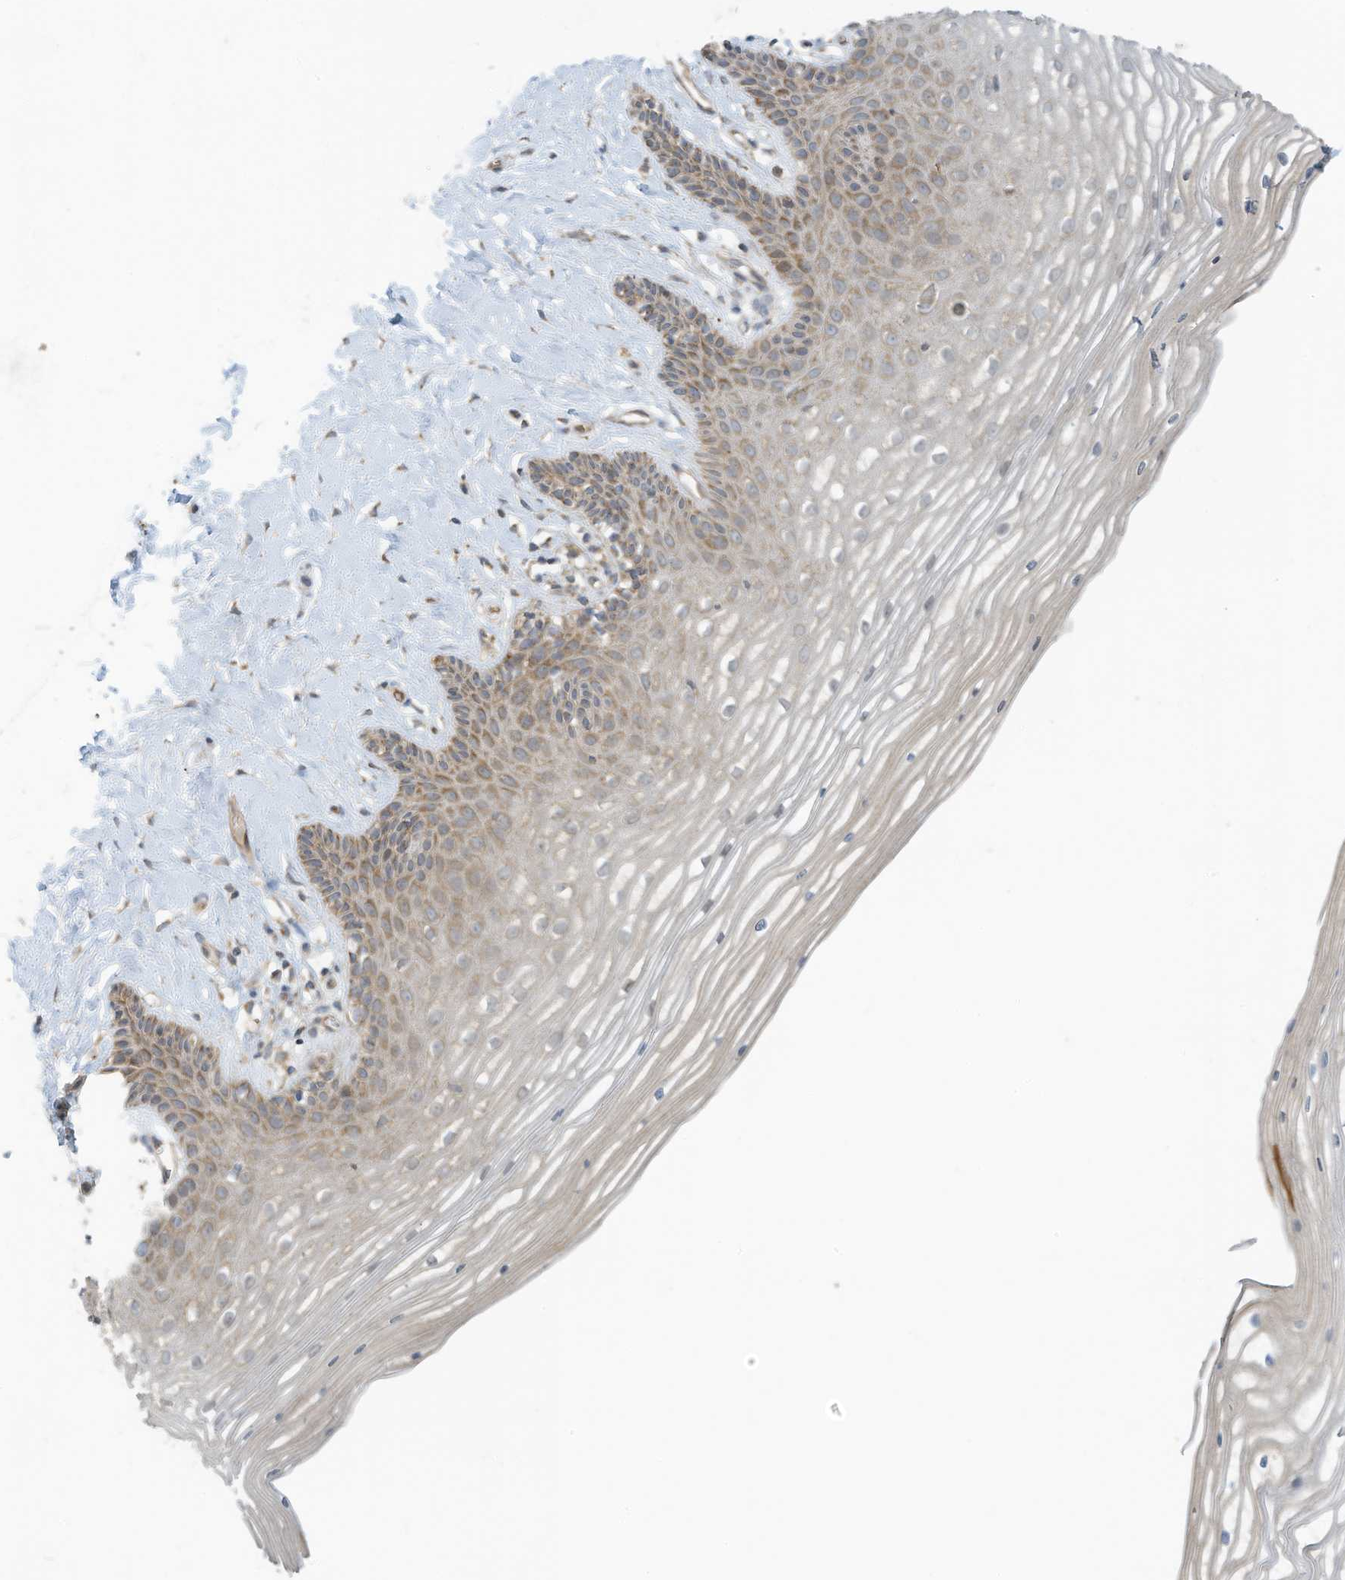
{"staining": {"intensity": "moderate", "quantity": "<25%", "location": "cytoplasmic/membranous"}, "tissue": "vagina", "cell_type": "Squamous epithelial cells", "image_type": "normal", "snomed": [{"axis": "morphology", "description": "Normal tissue, NOS"}, {"axis": "topography", "description": "Vagina"}, {"axis": "topography", "description": "Cervix"}], "caption": "Vagina was stained to show a protein in brown. There is low levels of moderate cytoplasmic/membranous expression in approximately <25% of squamous epithelial cells. Nuclei are stained in blue.", "gene": "METTL6", "patient": {"sex": "female", "age": 40}}